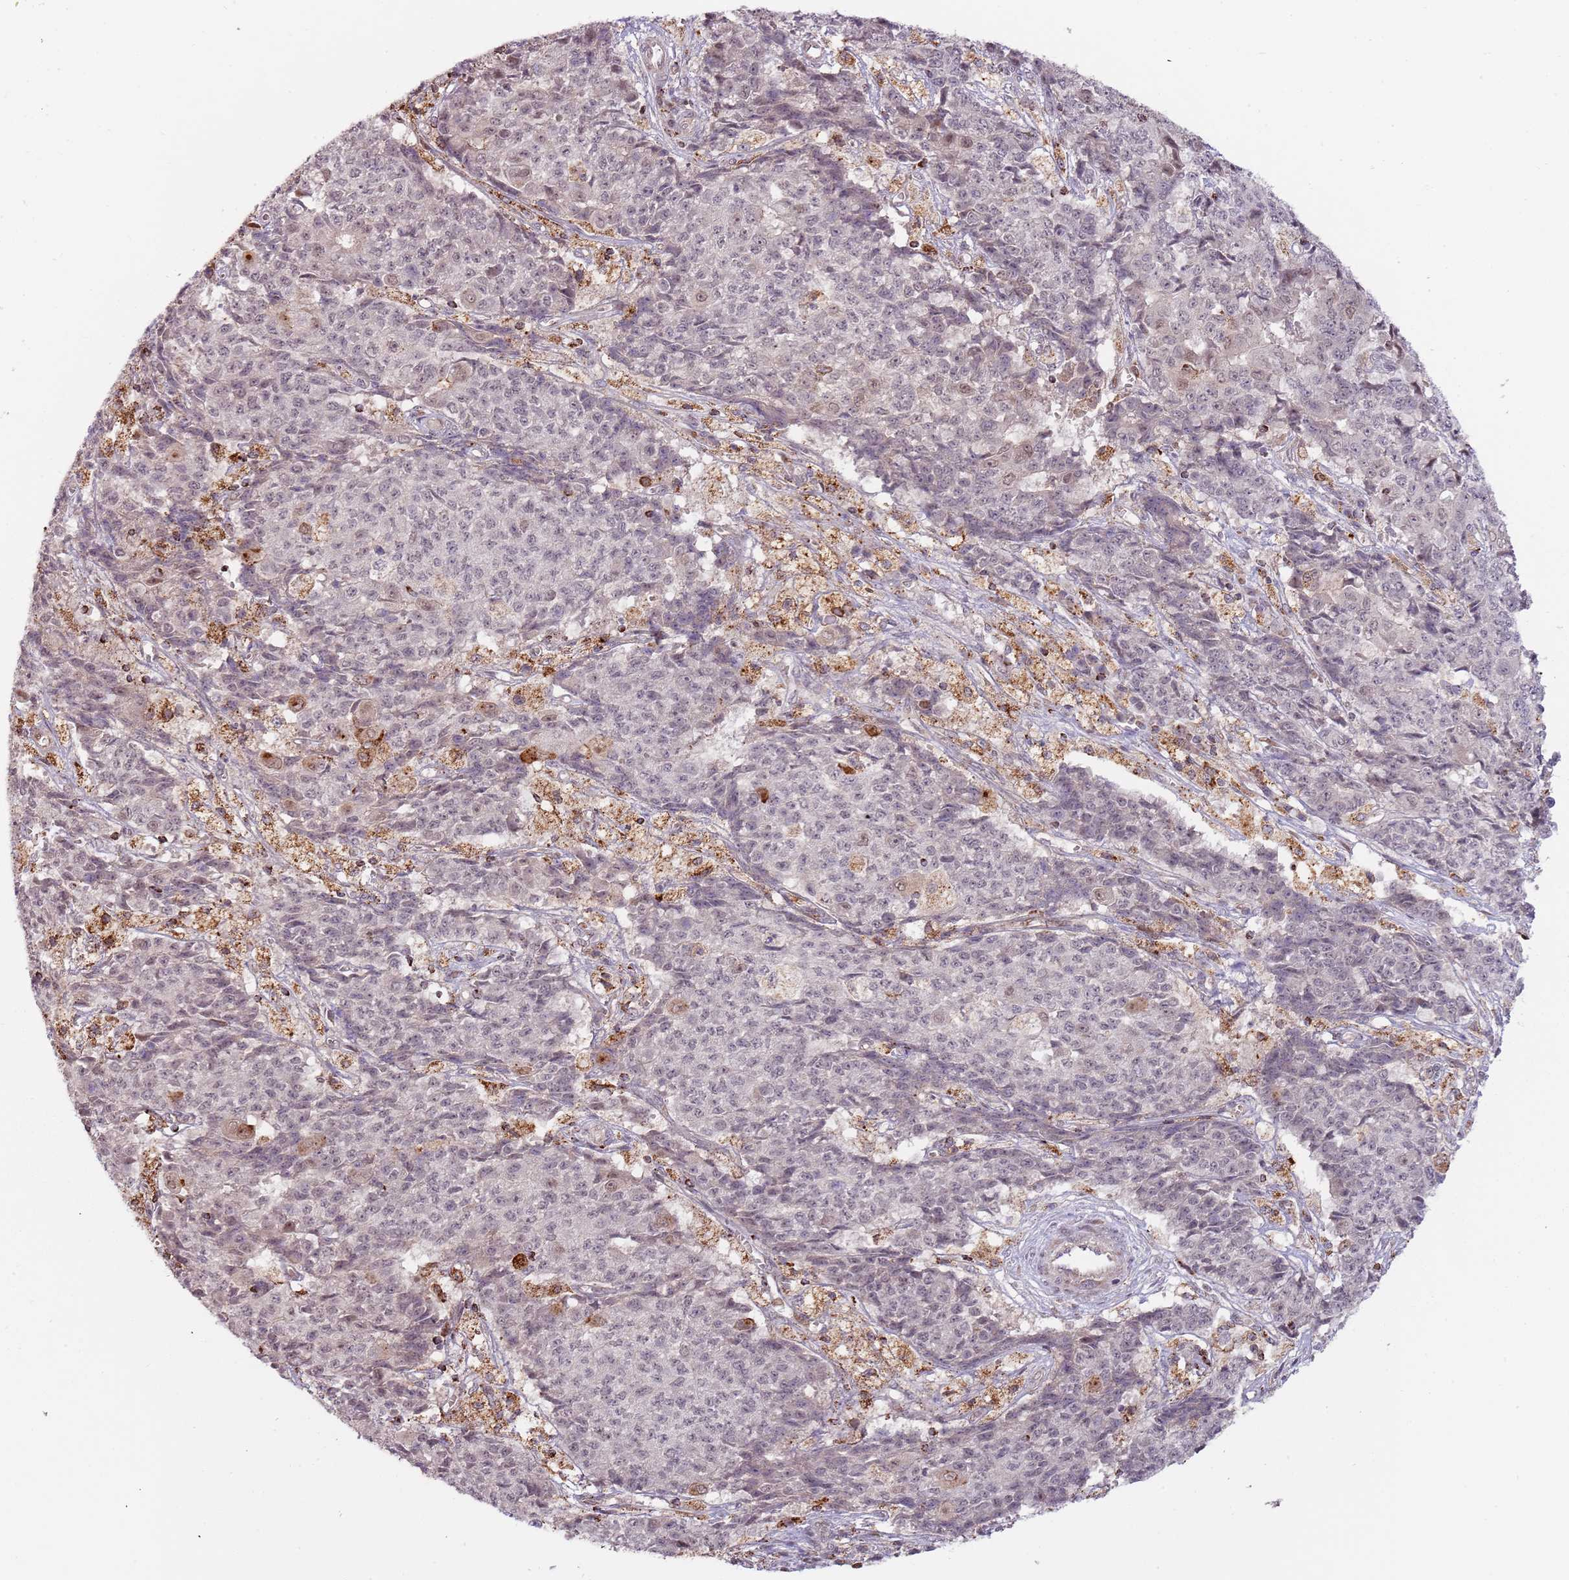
{"staining": {"intensity": "negative", "quantity": "none", "location": "none"}, "tissue": "ovarian cancer", "cell_type": "Tumor cells", "image_type": "cancer", "snomed": [{"axis": "morphology", "description": "Carcinoma, endometroid"}, {"axis": "topography", "description": "Ovary"}], "caption": "A micrograph of human ovarian endometroid carcinoma is negative for staining in tumor cells.", "gene": "ULK3", "patient": {"sex": "female", "age": 42}}